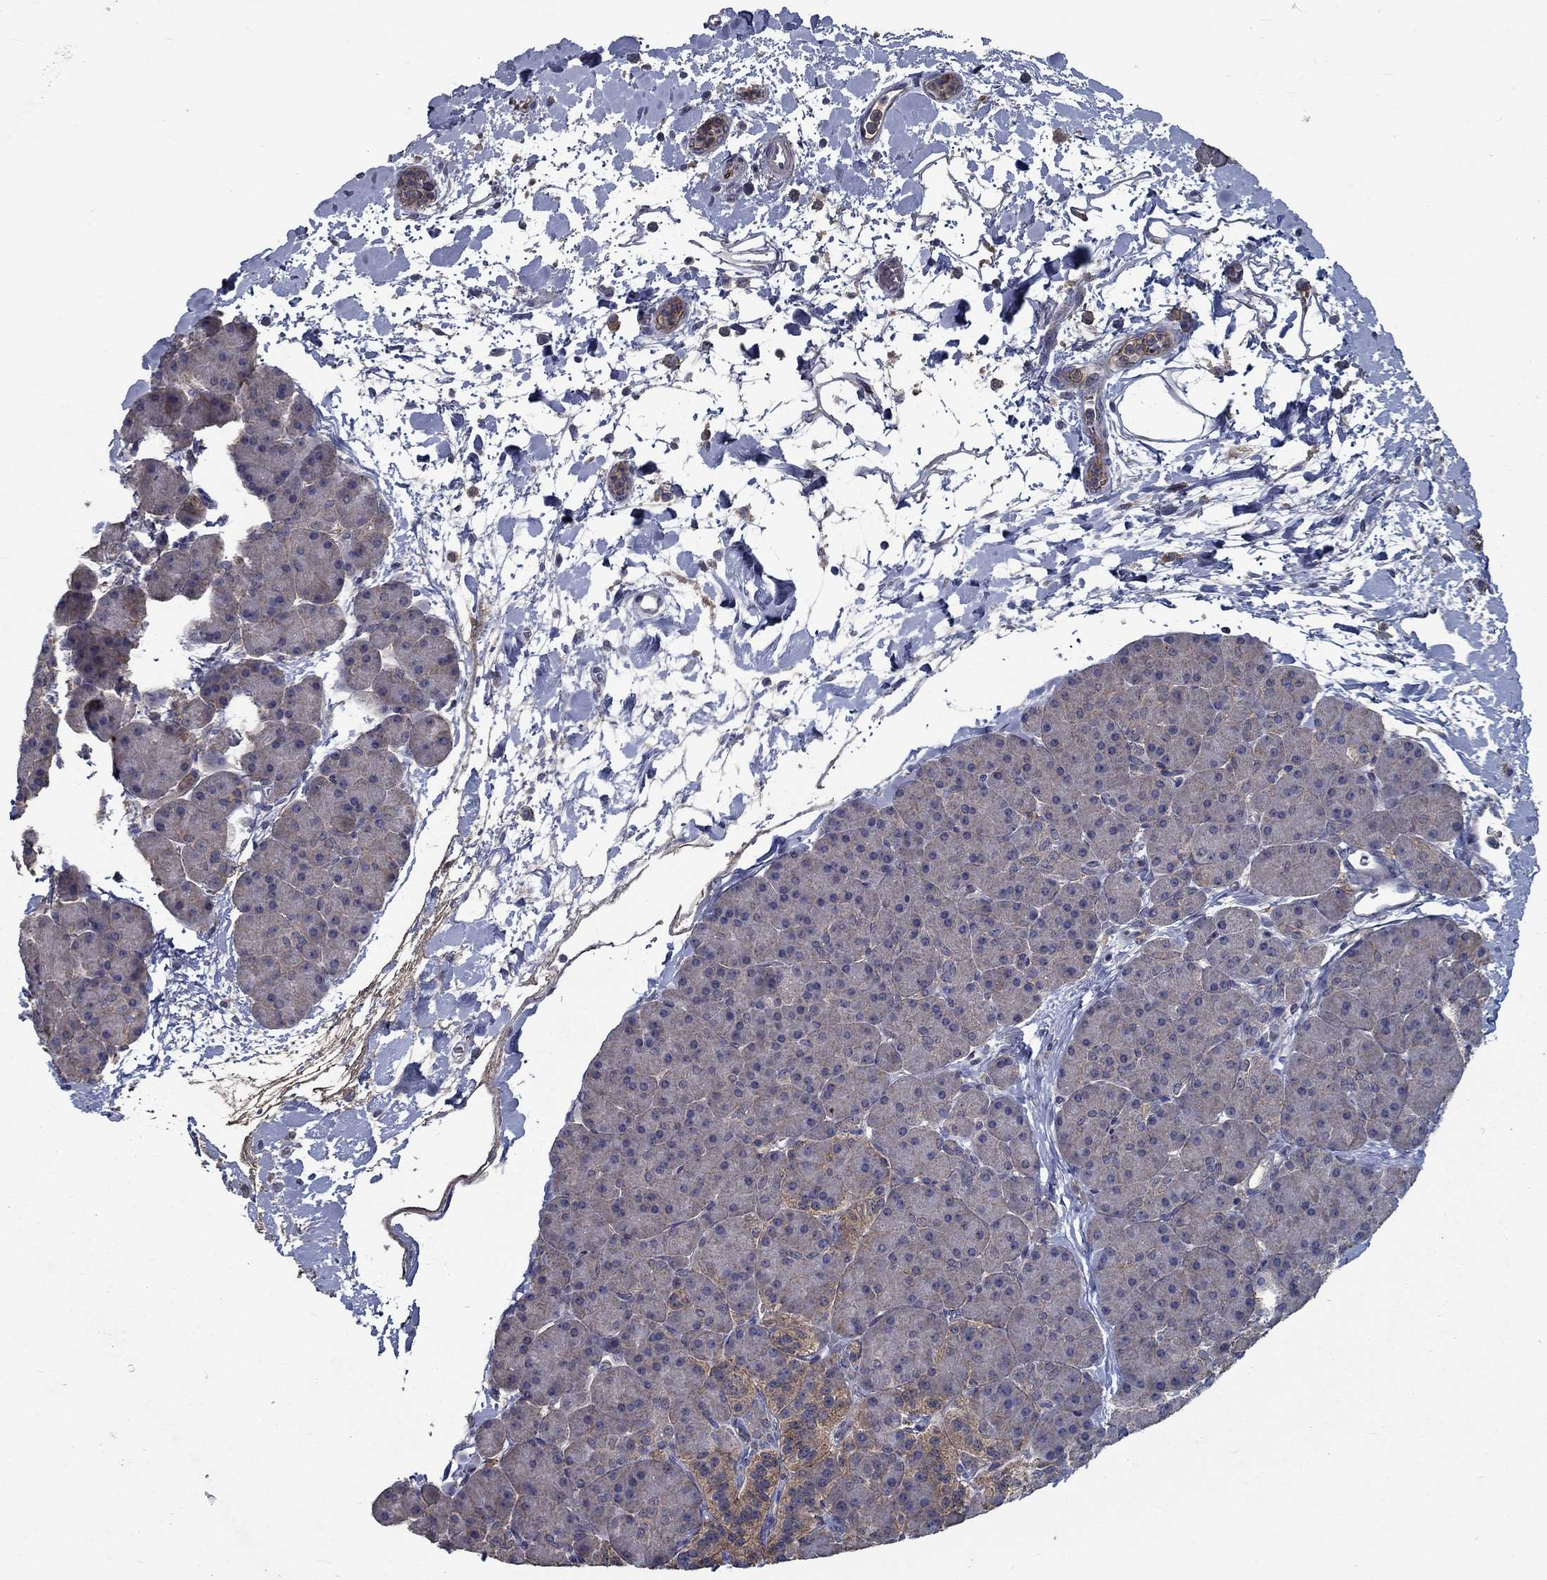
{"staining": {"intensity": "negative", "quantity": "none", "location": "none"}, "tissue": "pancreas", "cell_type": "Exocrine glandular cells", "image_type": "normal", "snomed": [{"axis": "morphology", "description": "Normal tissue, NOS"}, {"axis": "topography", "description": "Pancreas"}], "caption": "Pancreas stained for a protein using immunohistochemistry exhibits no positivity exocrine glandular cells.", "gene": "SLC44A1", "patient": {"sex": "female", "age": 44}}